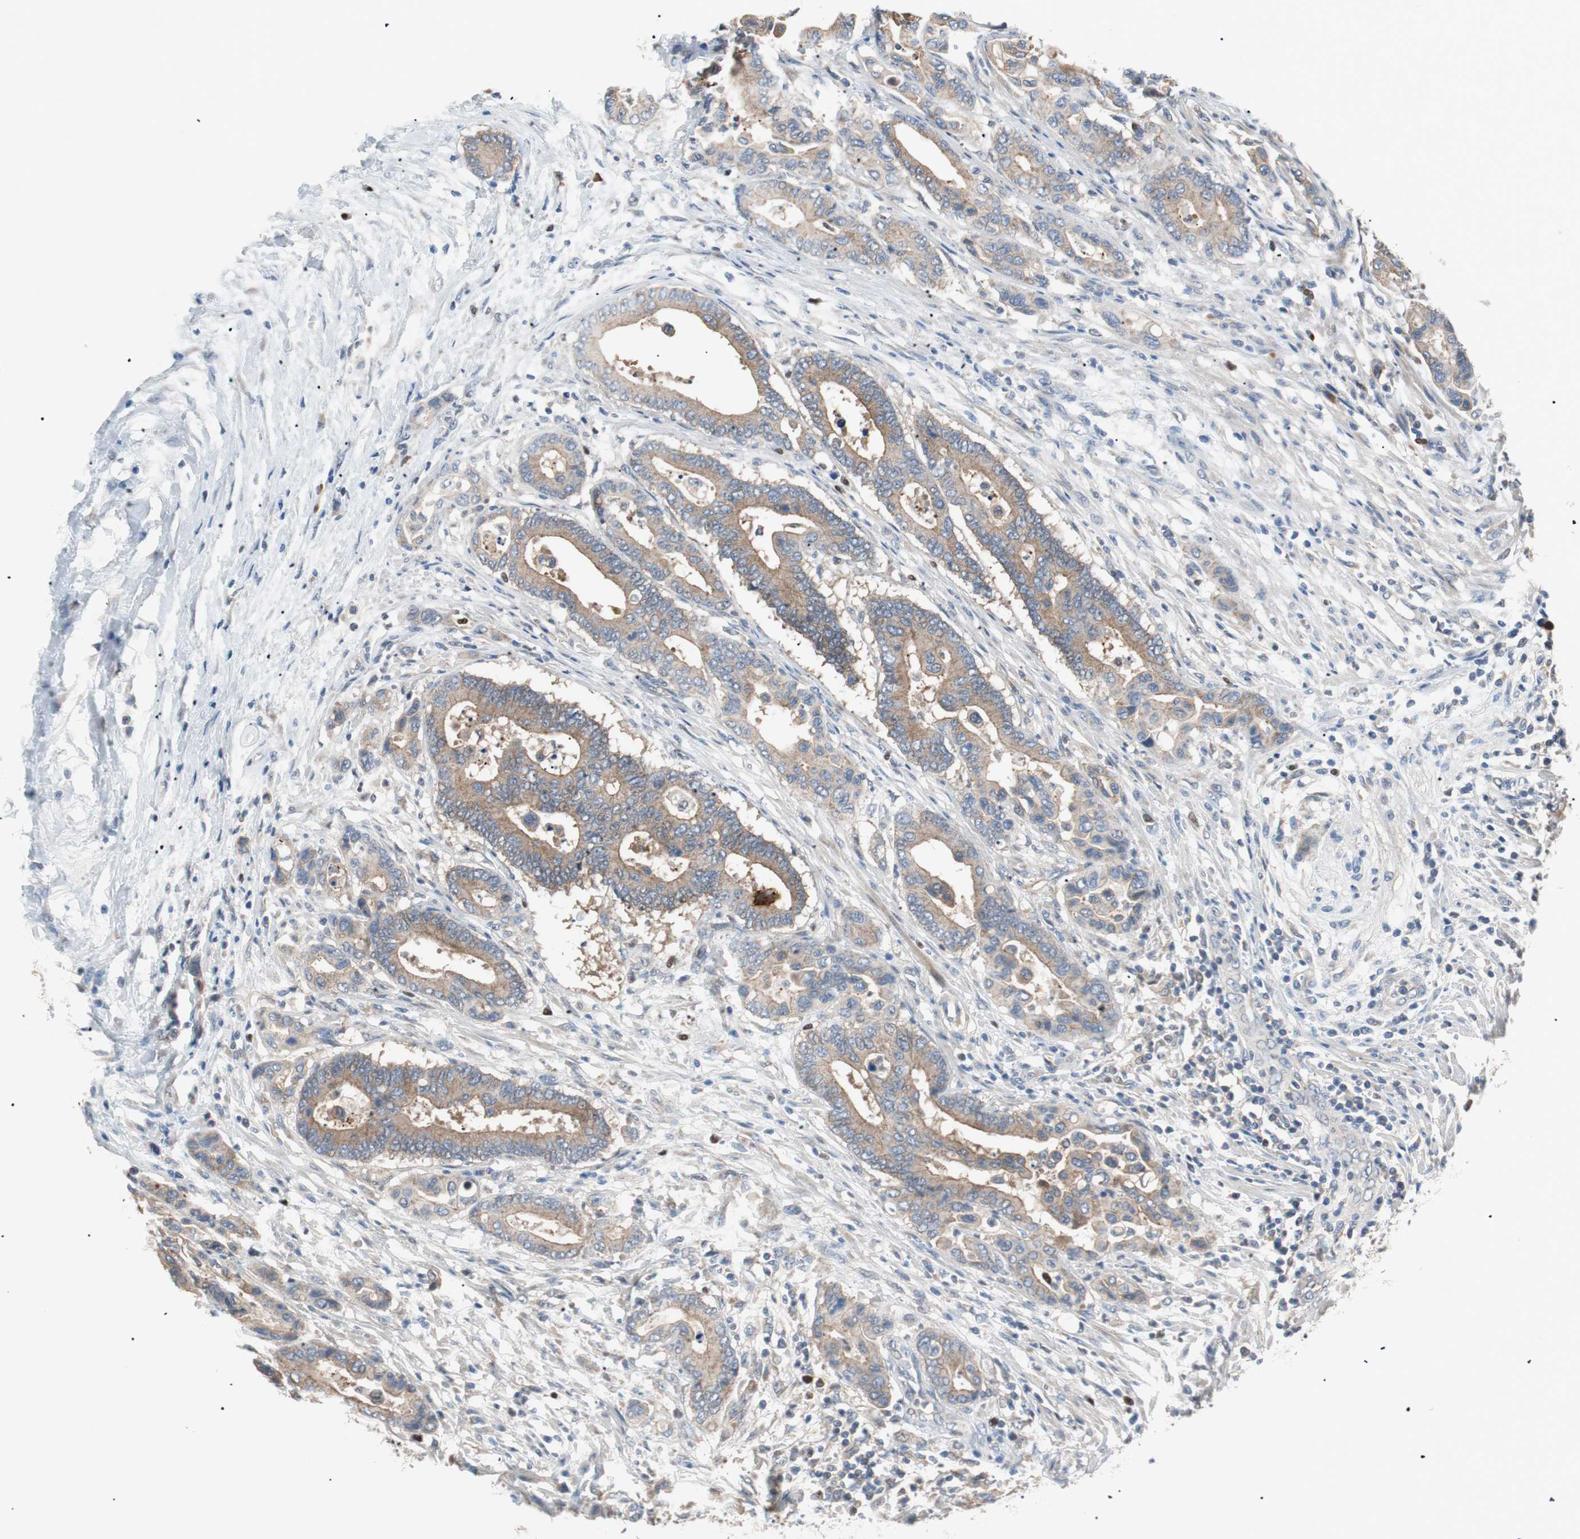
{"staining": {"intensity": "moderate", "quantity": ">75%", "location": "cytoplasmic/membranous"}, "tissue": "colorectal cancer", "cell_type": "Tumor cells", "image_type": "cancer", "snomed": [{"axis": "morphology", "description": "Normal tissue, NOS"}, {"axis": "morphology", "description": "Adenocarcinoma, NOS"}, {"axis": "topography", "description": "Colon"}], "caption": "This is an image of IHC staining of colorectal cancer (adenocarcinoma), which shows moderate staining in the cytoplasmic/membranous of tumor cells.", "gene": "PCK1", "patient": {"sex": "male", "age": 82}}